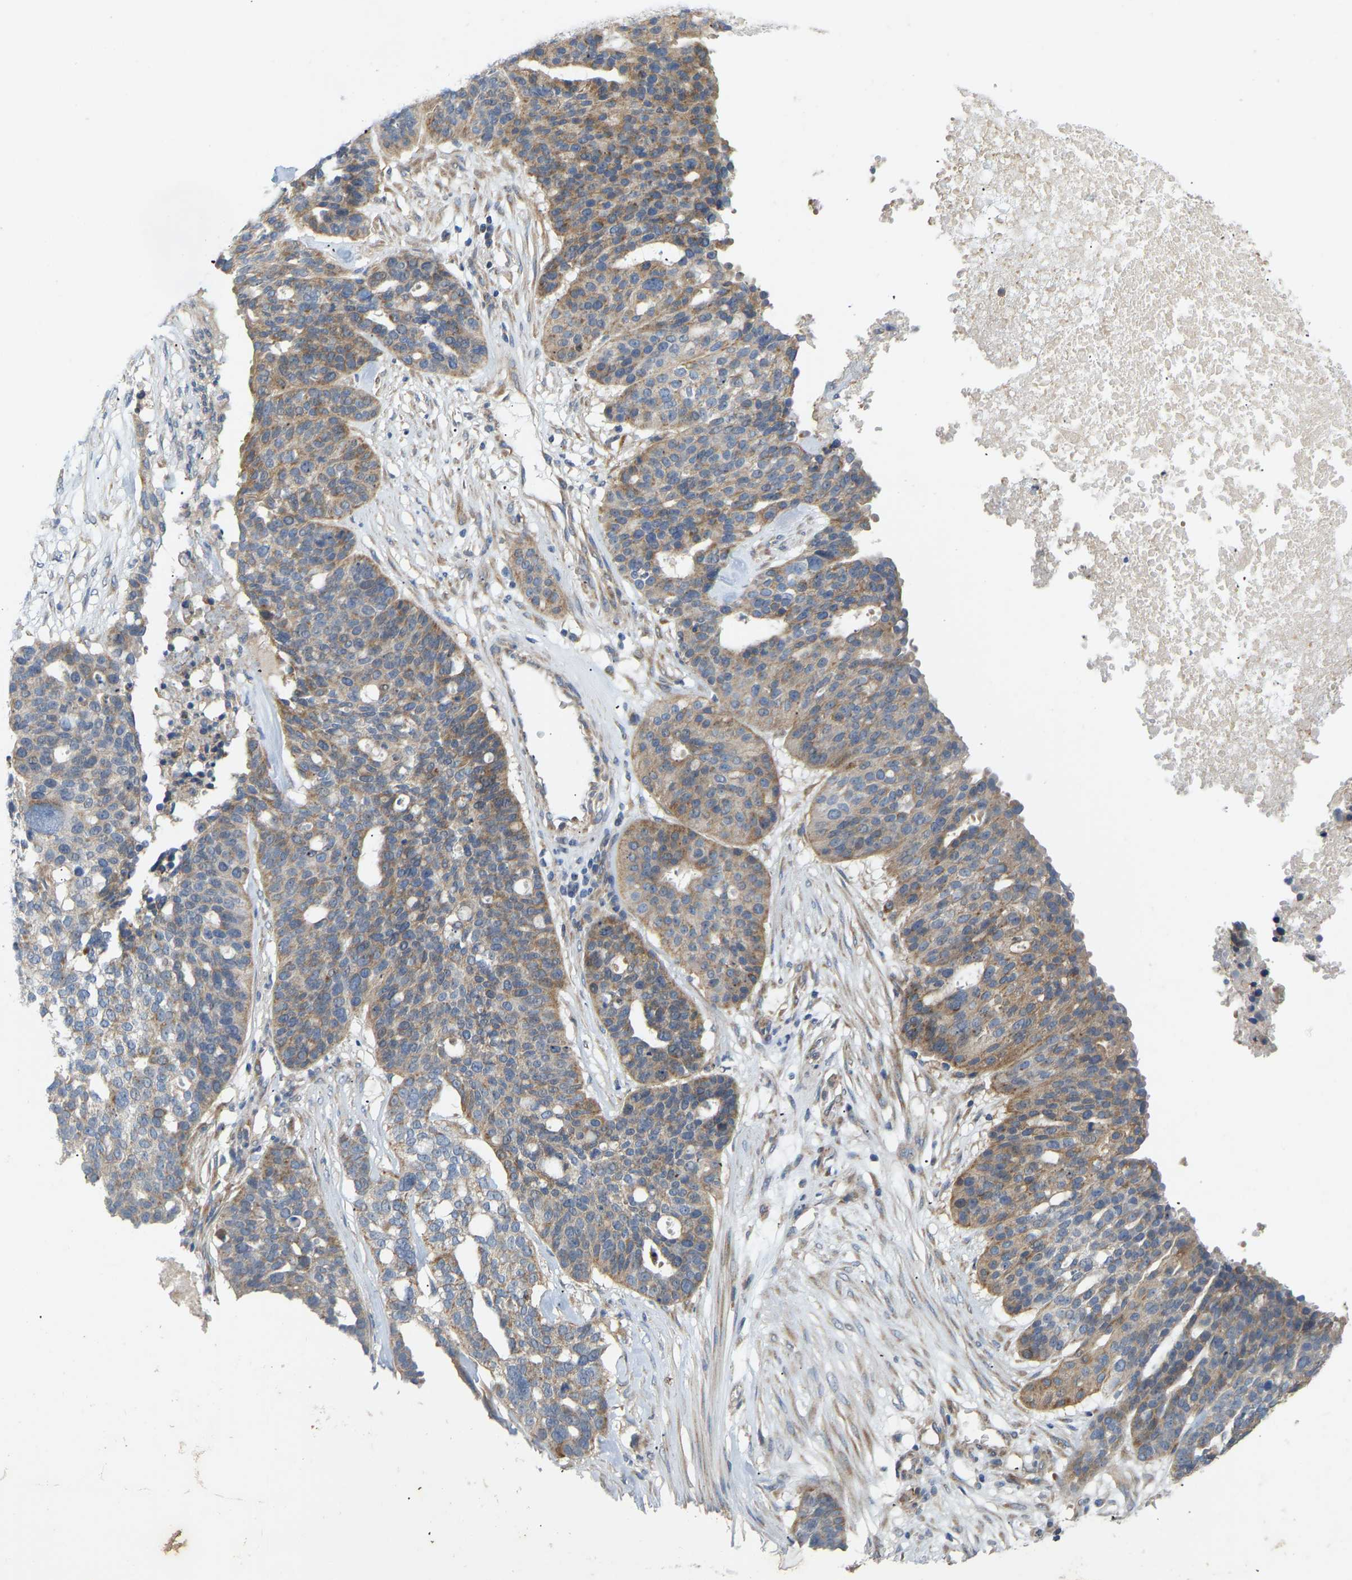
{"staining": {"intensity": "moderate", "quantity": "25%-75%", "location": "cytoplasmic/membranous"}, "tissue": "ovarian cancer", "cell_type": "Tumor cells", "image_type": "cancer", "snomed": [{"axis": "morphology", "description": "Cystadenocarcinoma, serous, NOS"}, {"axis": "topography", "description": "Ovary"}], "caption": "About 25%-75% of tumor cells in ovarian serous cystadenocarcinoma exhibit moderate cytoplasmic/membranous protein positivity as visualized by brown immunohistochemical staining.", "gene": "HACD2", "patient": {"sex": "female", "age": 59}}